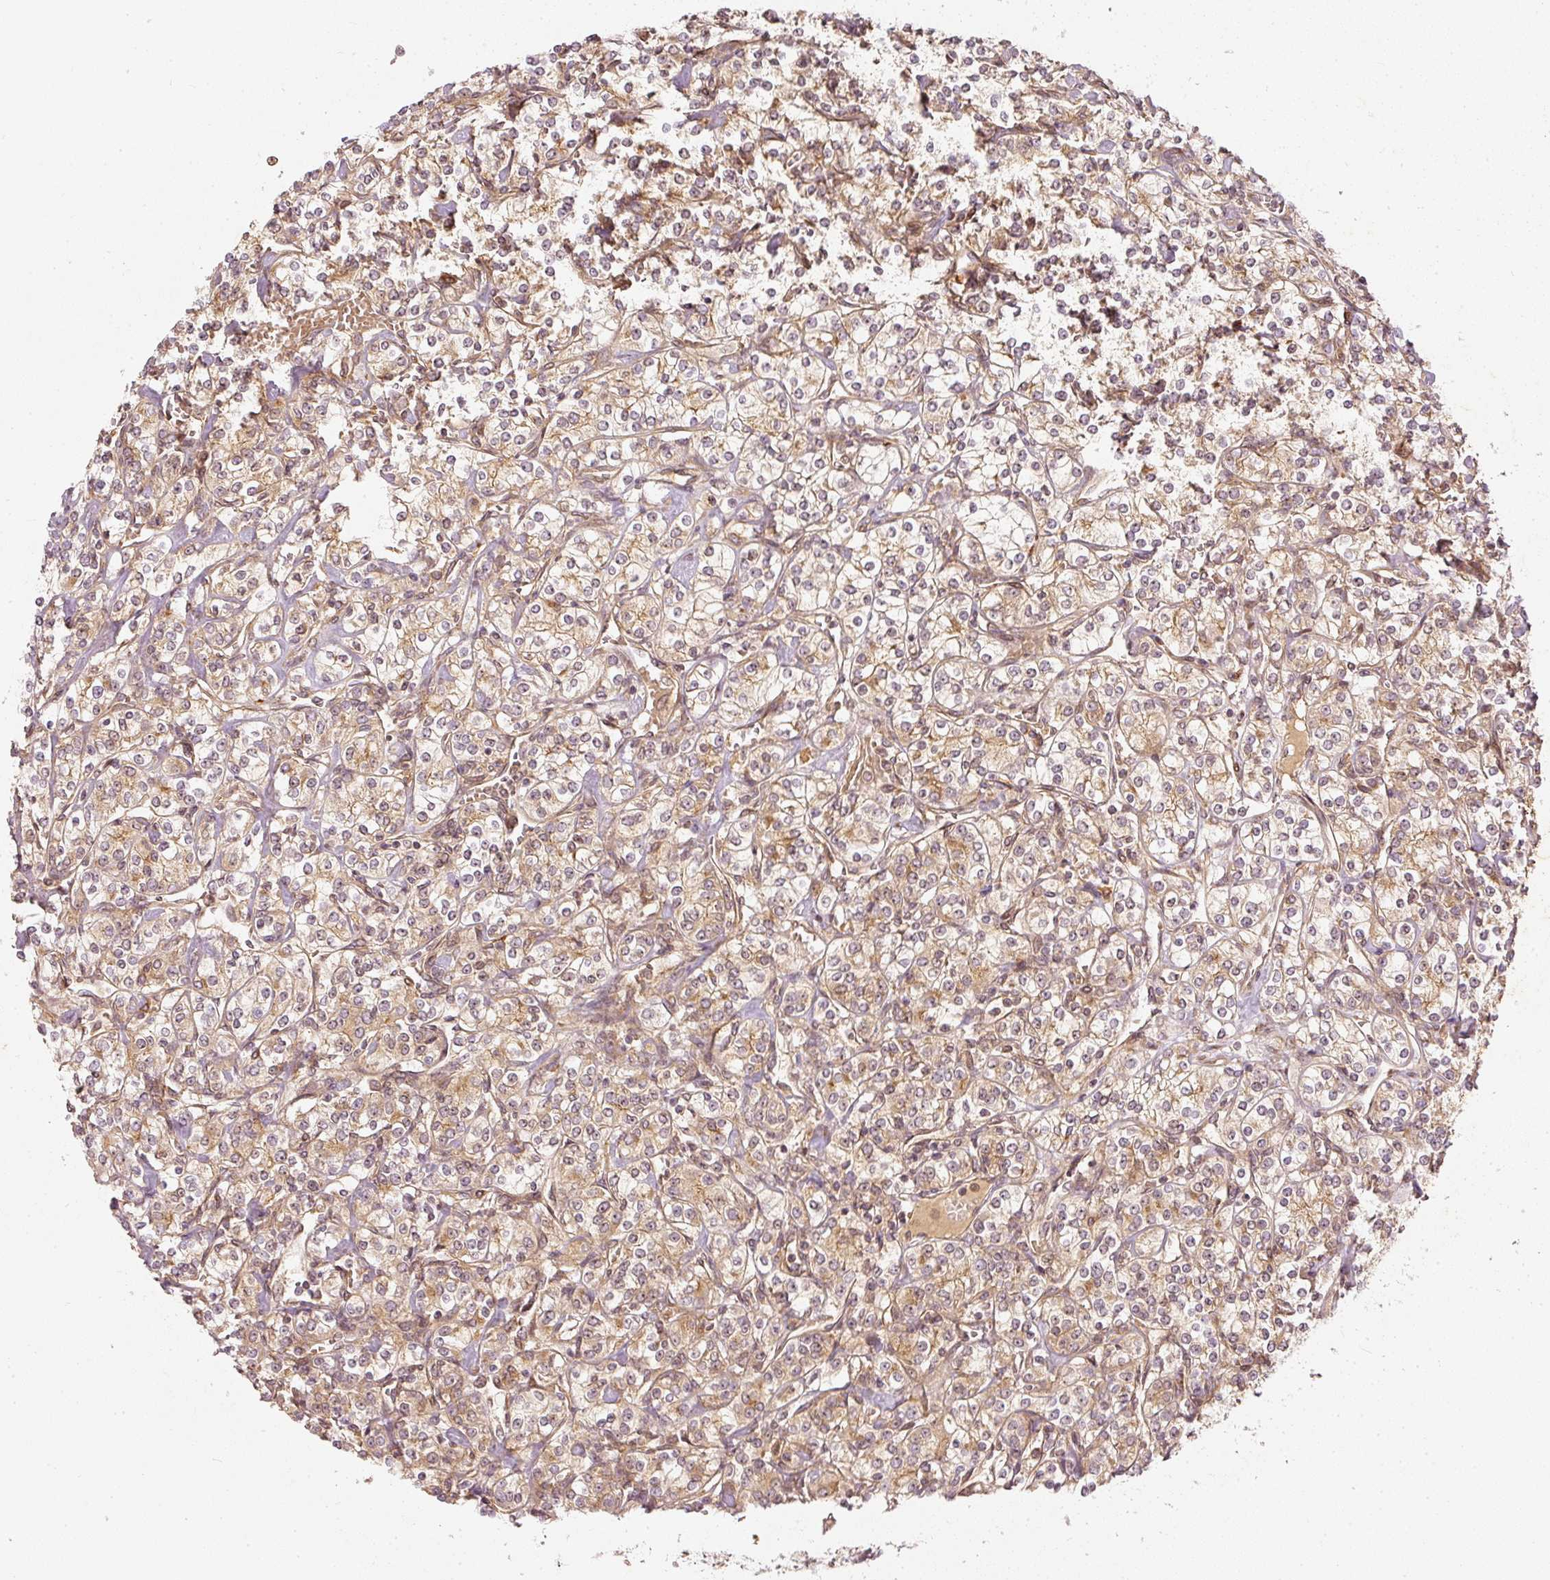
{"staining": {"intensity": "moderate", "quantity": ">75%", "location": "cytoplasmic/membranous,nuclear"}, "tissue": "renal cancer", "cell_type": "Tumor cells", "image_type": "cancer", "snomed": [{"axis": "morphology", "description": "Adenocarcinoma, NOS"}, {"axis": "topography", "description": "Kidney"}], "caption": "Tumor cells exhibit medium levels of moderate cytoplasmic/membranous and nuclear staining in approximately >75% of cells in human renal adenocarcinoma. The staining was performed using DAB, with brown indicating positive protein expression. Nuclei are stained blue with hematoxylin.", "gene": "ZNF580", "patient": {"sex": "male", "age": 77}}